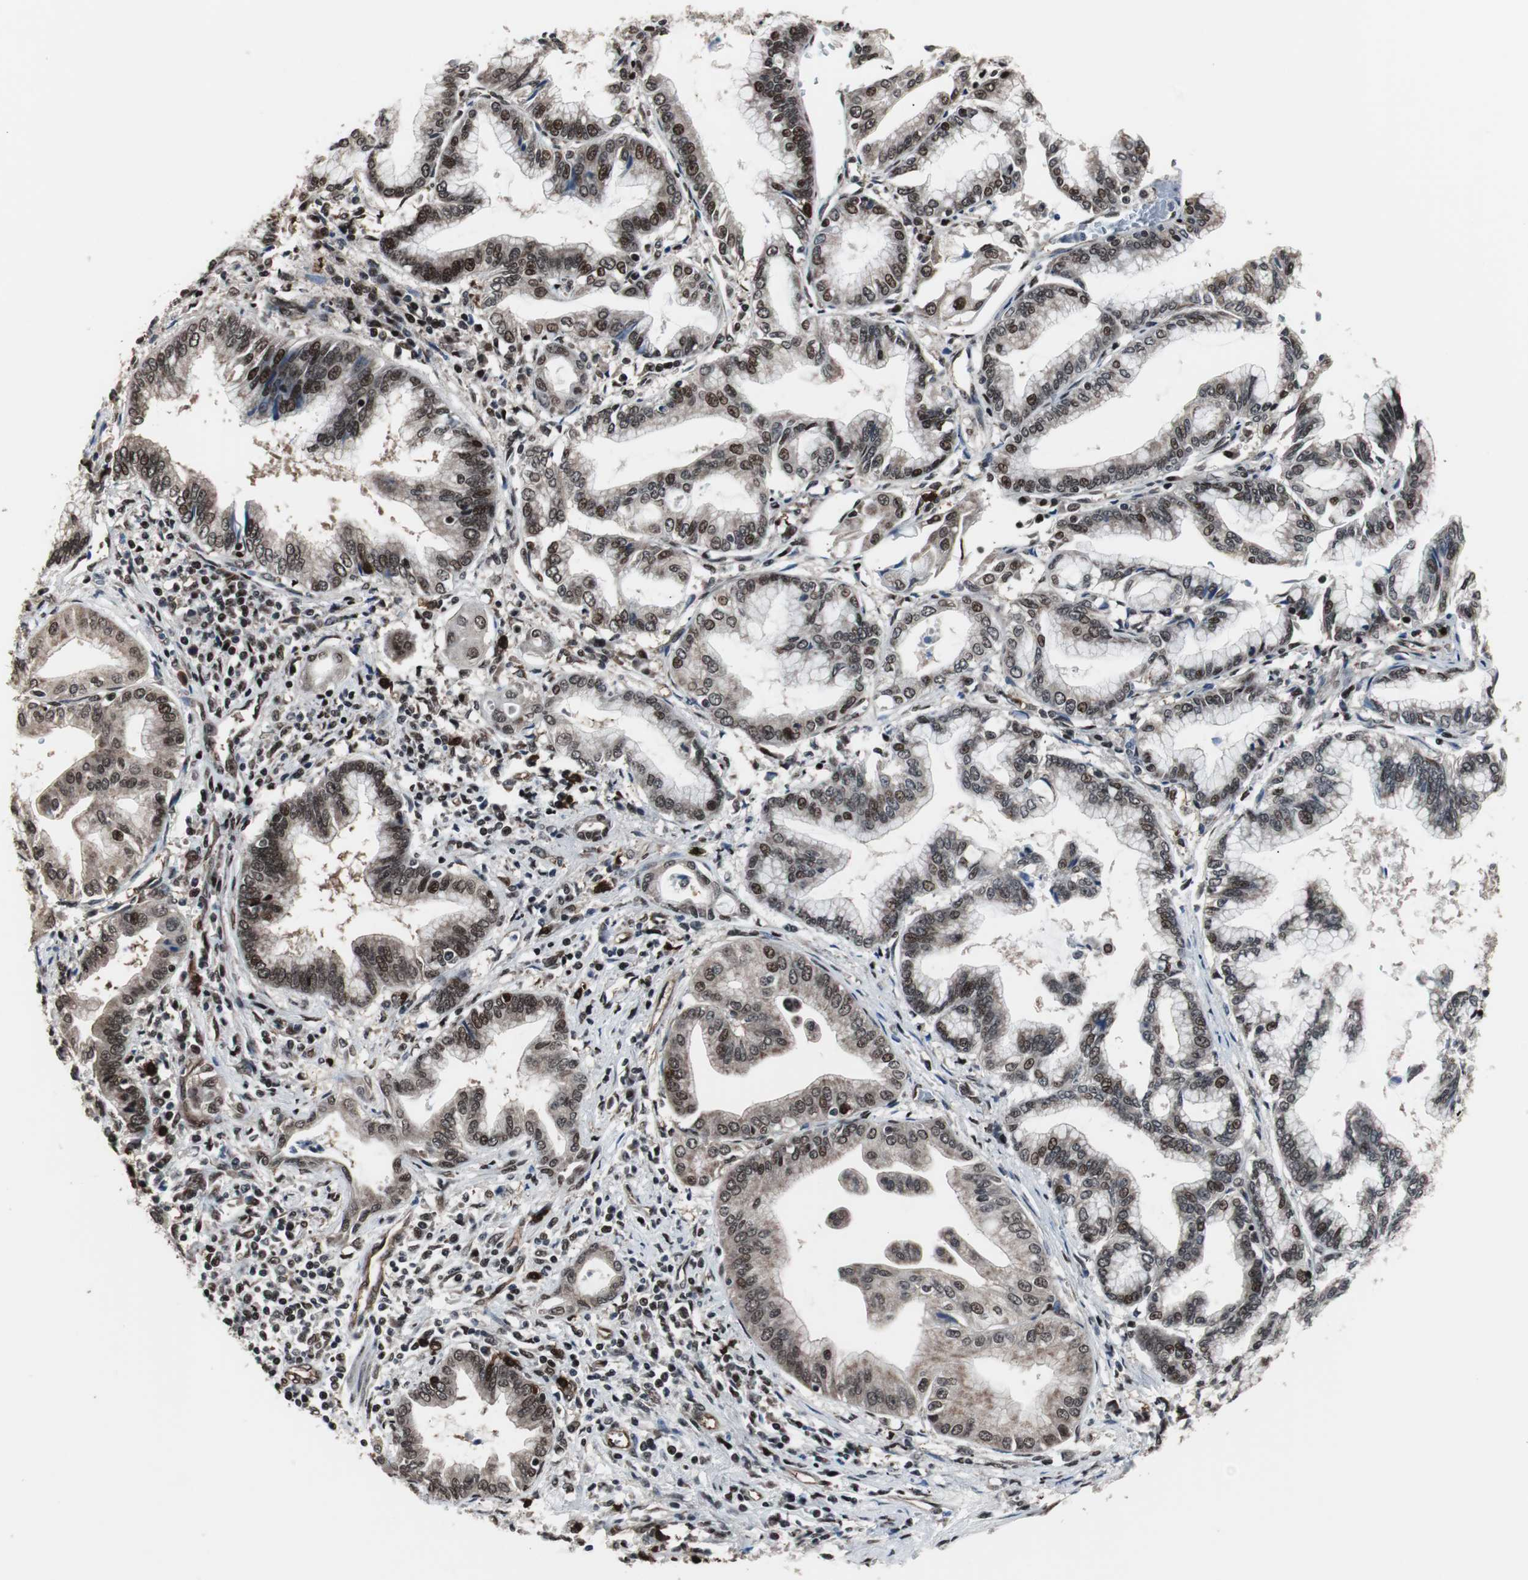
{"staining": {"intensity": "strong", "quantity": ">75%", "location": "nuclear"}, "tissue": "pancreatic cancer", "cell_type": "Tumor cells", "image_type": "cancer", "snomed": [{"axis": "morphology", "description": "Adenocarcinoma, NOS"}, {"axis": "topography", "description": "Pancreas"}], "caption": "Tumor cells demonstrate strong nuclear positivity in about >75% of cells in pancreatic cancer (adenocarcinoma).", "gene": "POGZ", "patient": {"sex": "female", "age": 64}}